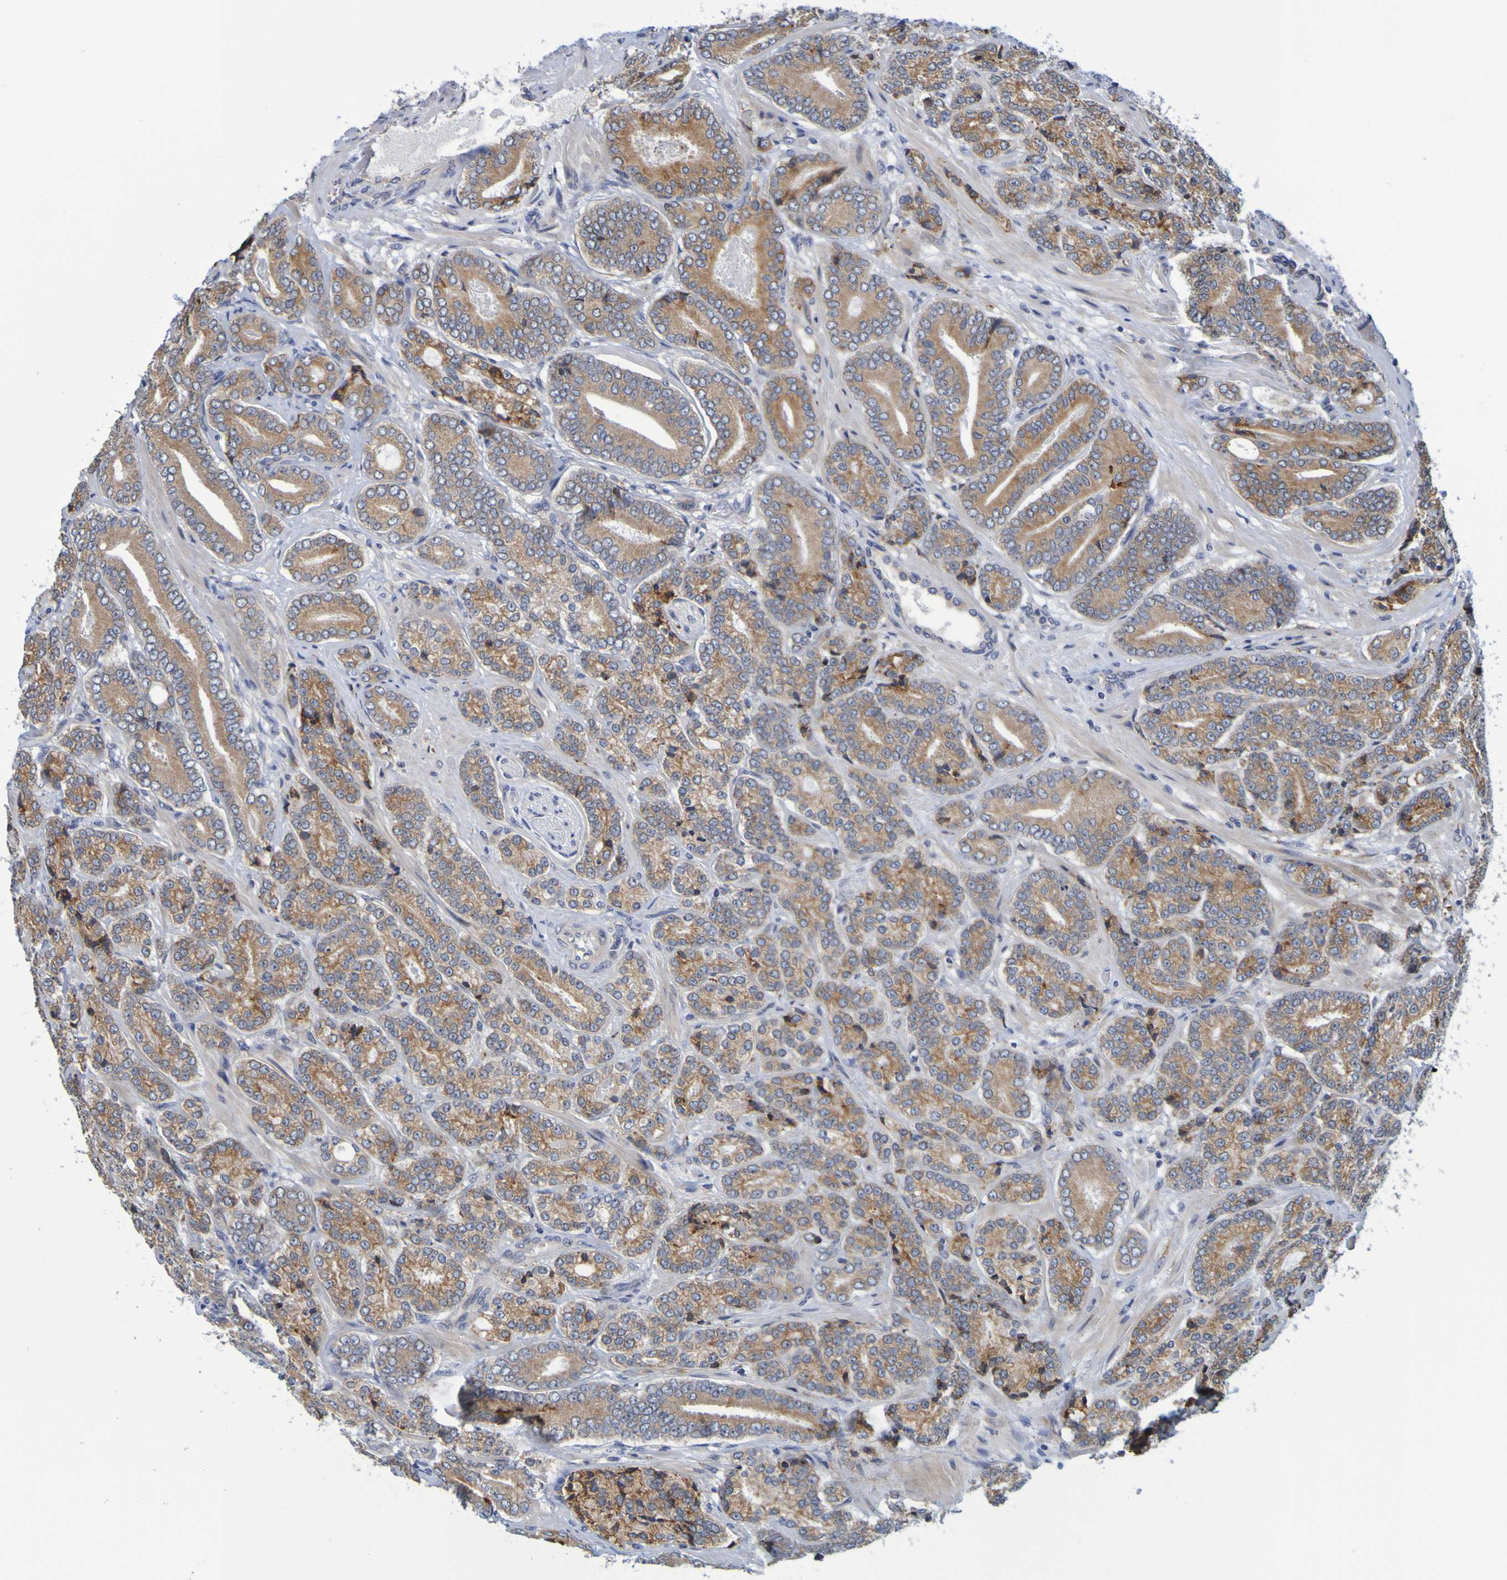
{"staining": {"intensity": "moderate", "quantity": ">75%", "location": "cytoplasmic/membranous"}, "tissue": "prostate cancer", "cell_type": "Tumor cells", "image_type": "cancer", "snomed": [{"axis": "morphology", "description": "Adenocarcinoma, High grade"}, {"axis": "topography", "description": "Prostate"}], "caption": "Immunohistochemistry (IHC) image of neoplastic tissue: prostate cancer stained using immunohistochemistry (IHC) exhibits medium levels of moderate protein expression localized specifically in the cytoplasmic/membranous of tumor cells, appearing as a cytoplasmic/membranous brown color.", "gene": "SIL1", "patient": {"sex": "male", "age": 61}}